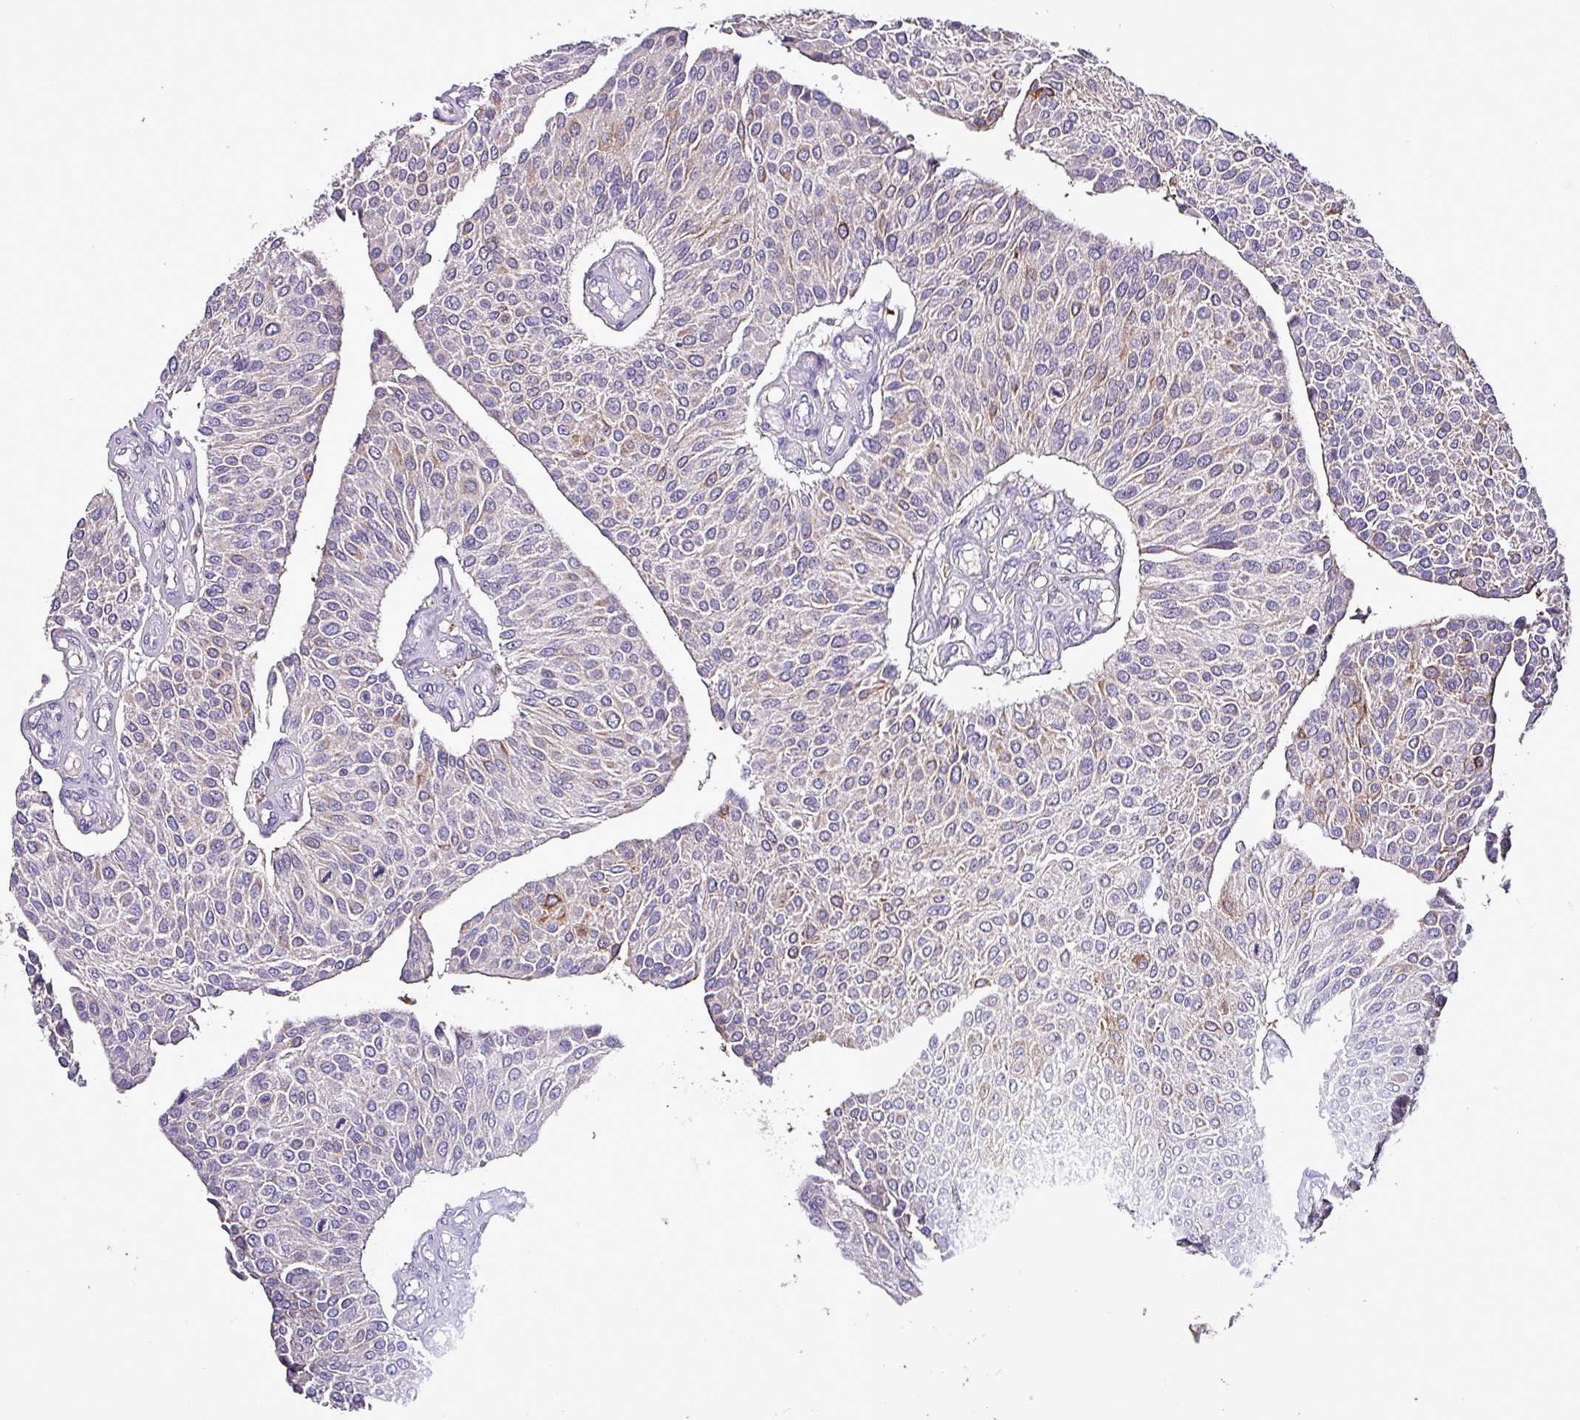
{"staining": {"intensity": "moderate", "quantity": "<25%", "location": "cytoplasmic/membranous"}, "tissue": "urothelial cancer", "cell_type": "Tumor cells", "image_type": "cancer", "snomed": [{"axis": "morphology", "description": "Urothelial carcinoma, NOS"}, {"axis": "topography", "description": "Urinary bladder"}], "caption": "About <25% of tumor cells in human urothelial cancer demonstrate moderate cytoplasmic/membranous protein positivity as visualized by brown immunohistochemical staining.", "gene": "HP", "patient": {"sex": "male", "age": 55}}